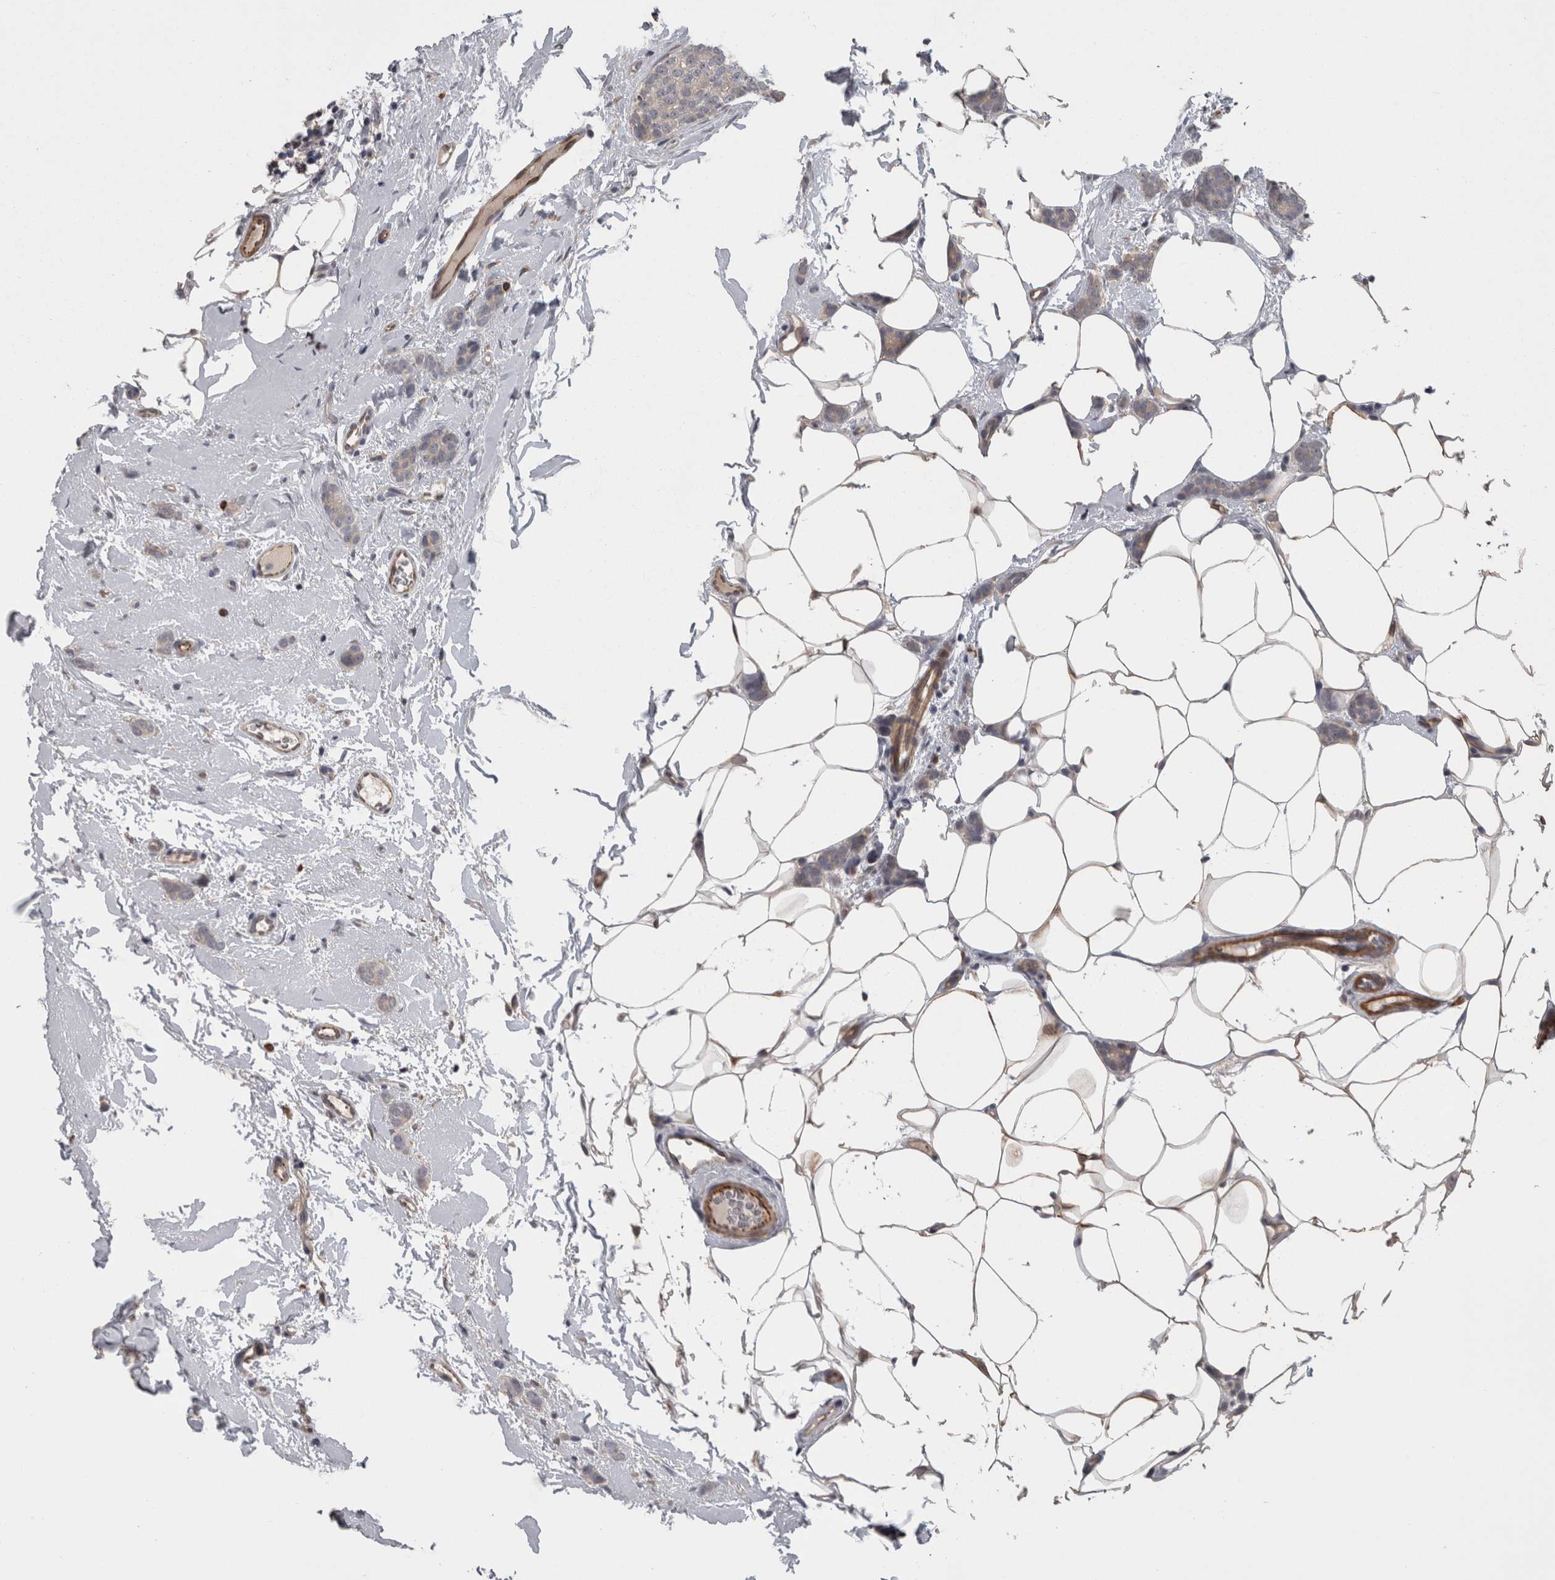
{"staining": {"intensity": "negative", "quantity": "none", "location": "none"}, "tissue": "breast cancer", "cell_type": "Tumor cells", "image_type": "cancer", "snomed": [{"axis": "morphology", "description": "Lobular carcinoma"}, {"axis": "topography", "description": "Skin"}, {"axis": "topography", "description": "Breast"}], "caption": "Tumor cells show no significant positivity in breast cancer.", "gene": "RMDN1", "patient": {"sex": "female", "age": 46}}